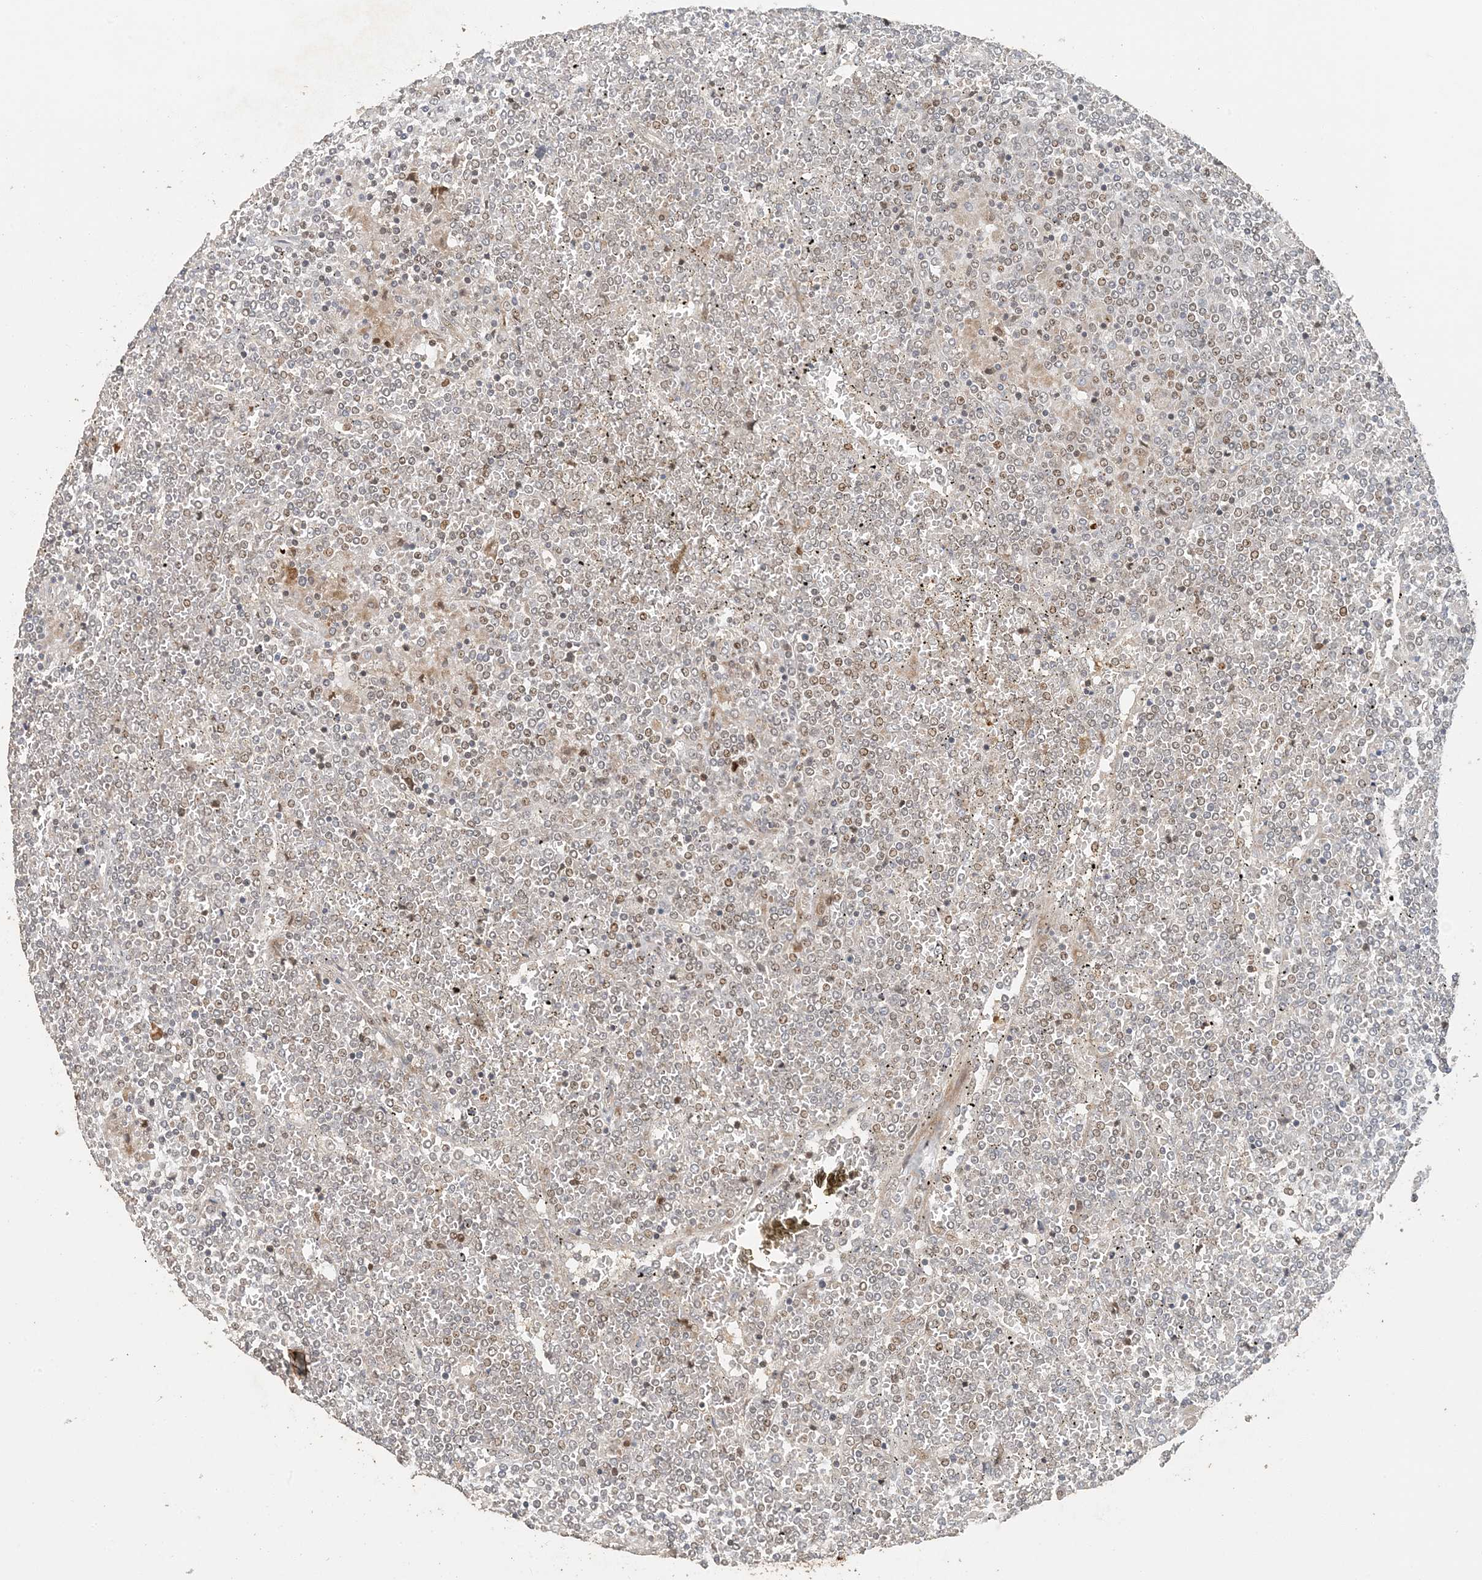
{"staining": {"intensity": "weak", "quantity": "25%-75%", "location": "nuclear"}, "tissue": "lymphoma", "cell_type": "Tumor cells", "image_type": "cancer", "snomed": [{"axis": "morphology", "description": "Malignant lymphoma, non-Hodgkin's type, Low grade"}, {"axis": "topography", "description": "Spleen"}], "caption": "Weak nuclear positivity for a protein is seen in approximately 25%-75% of tumor cells of lymphoma using immunohistochemistry (IHC).", "gene": "ATP13A2", "patient": {"sex": "female", "age": 19}}